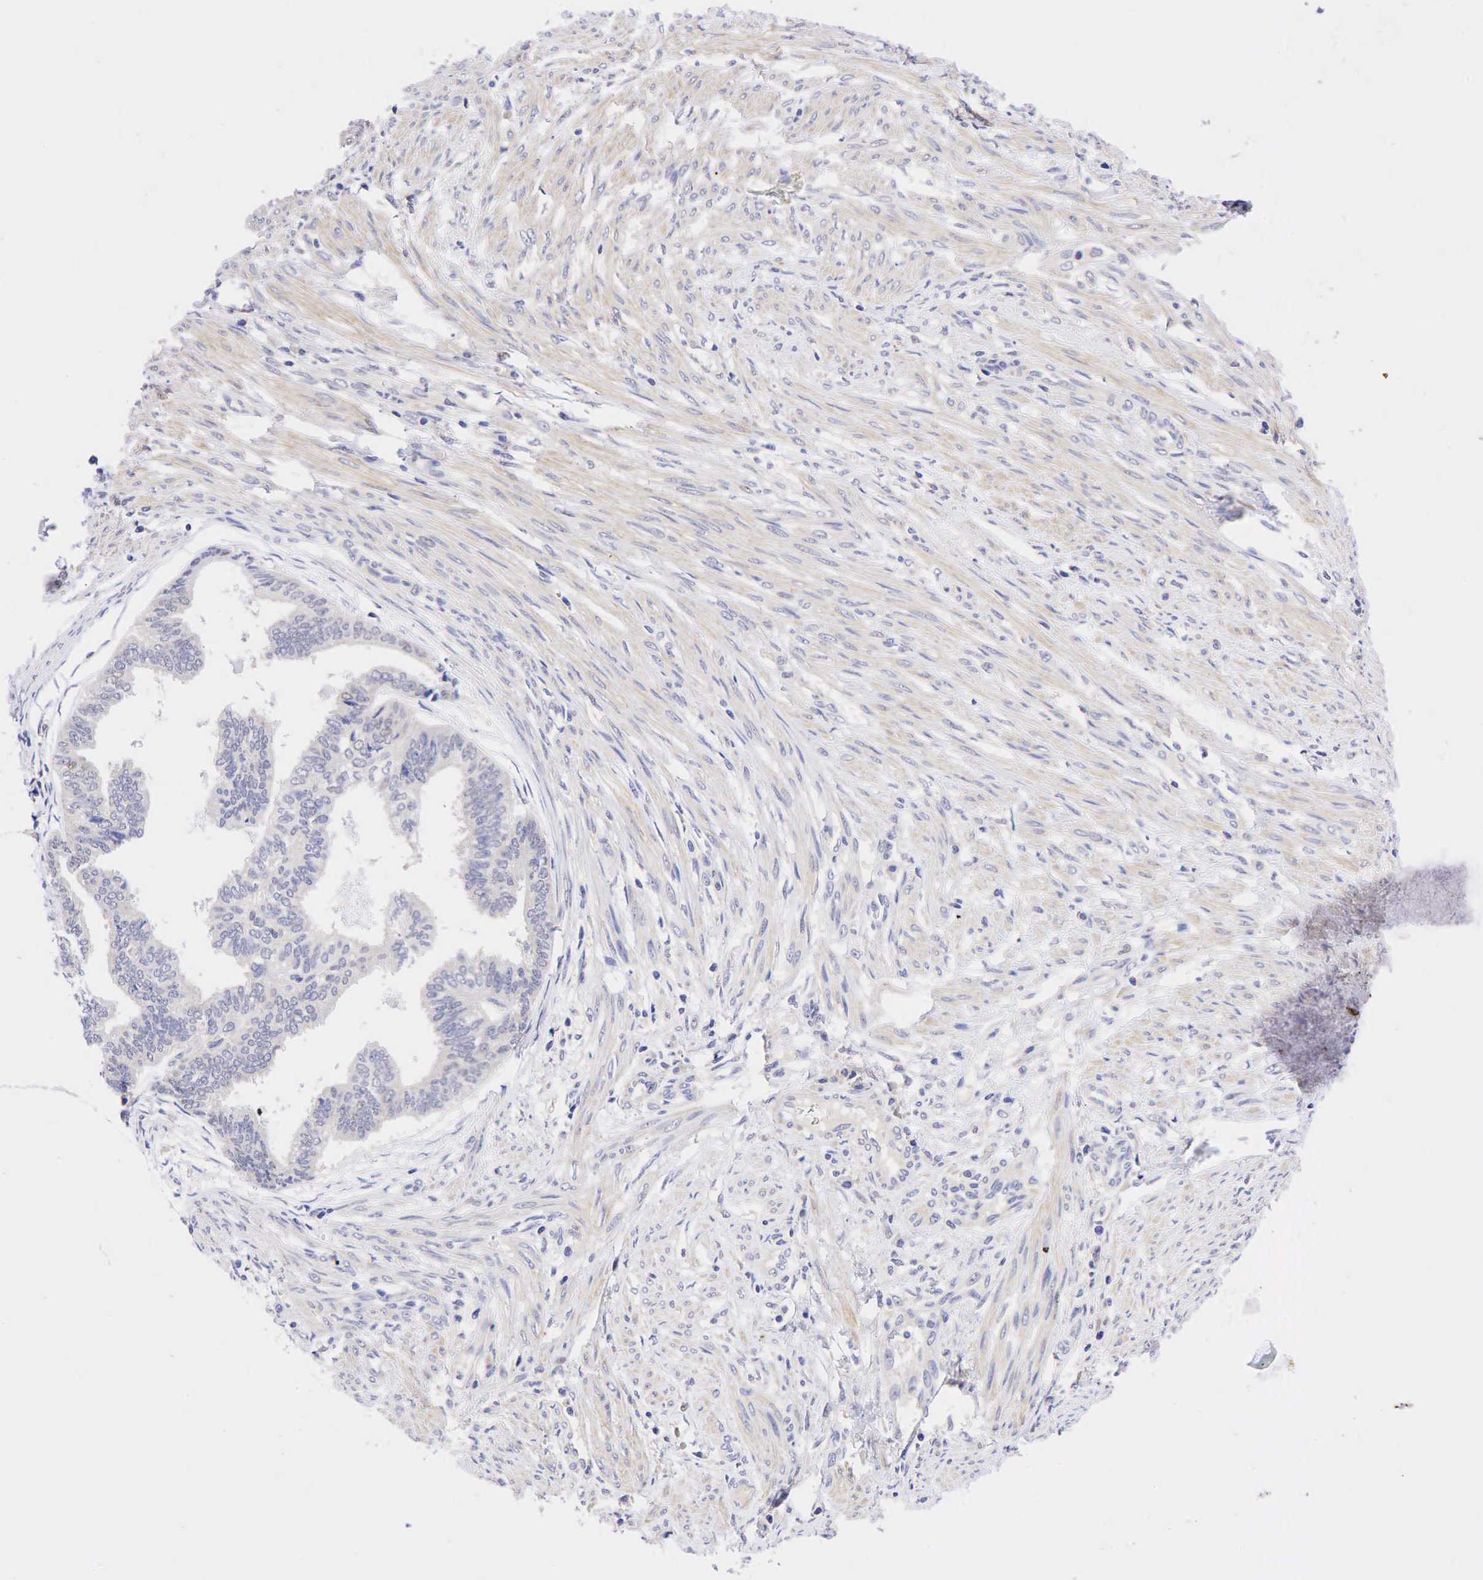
{"staining": {"intensity": "negative", "quantity": "none", "location": "none"}, "tissue": "endometrial cancer", "cell_type": "Tumor cells", "image_type": "cancer", "snomed": [{"axis": "morphology", "description": "Adenocarcinoma, NOS"}, {"axis": "topography", "description": "Endometrium"}], "caption": "Endometrial cancer (adenocarcinoma) was stained to show a protein in brown. There is no significant positivity in tumor cells.", "gene": "CCND1", "patient": {"sex": "female", "age": 75}}